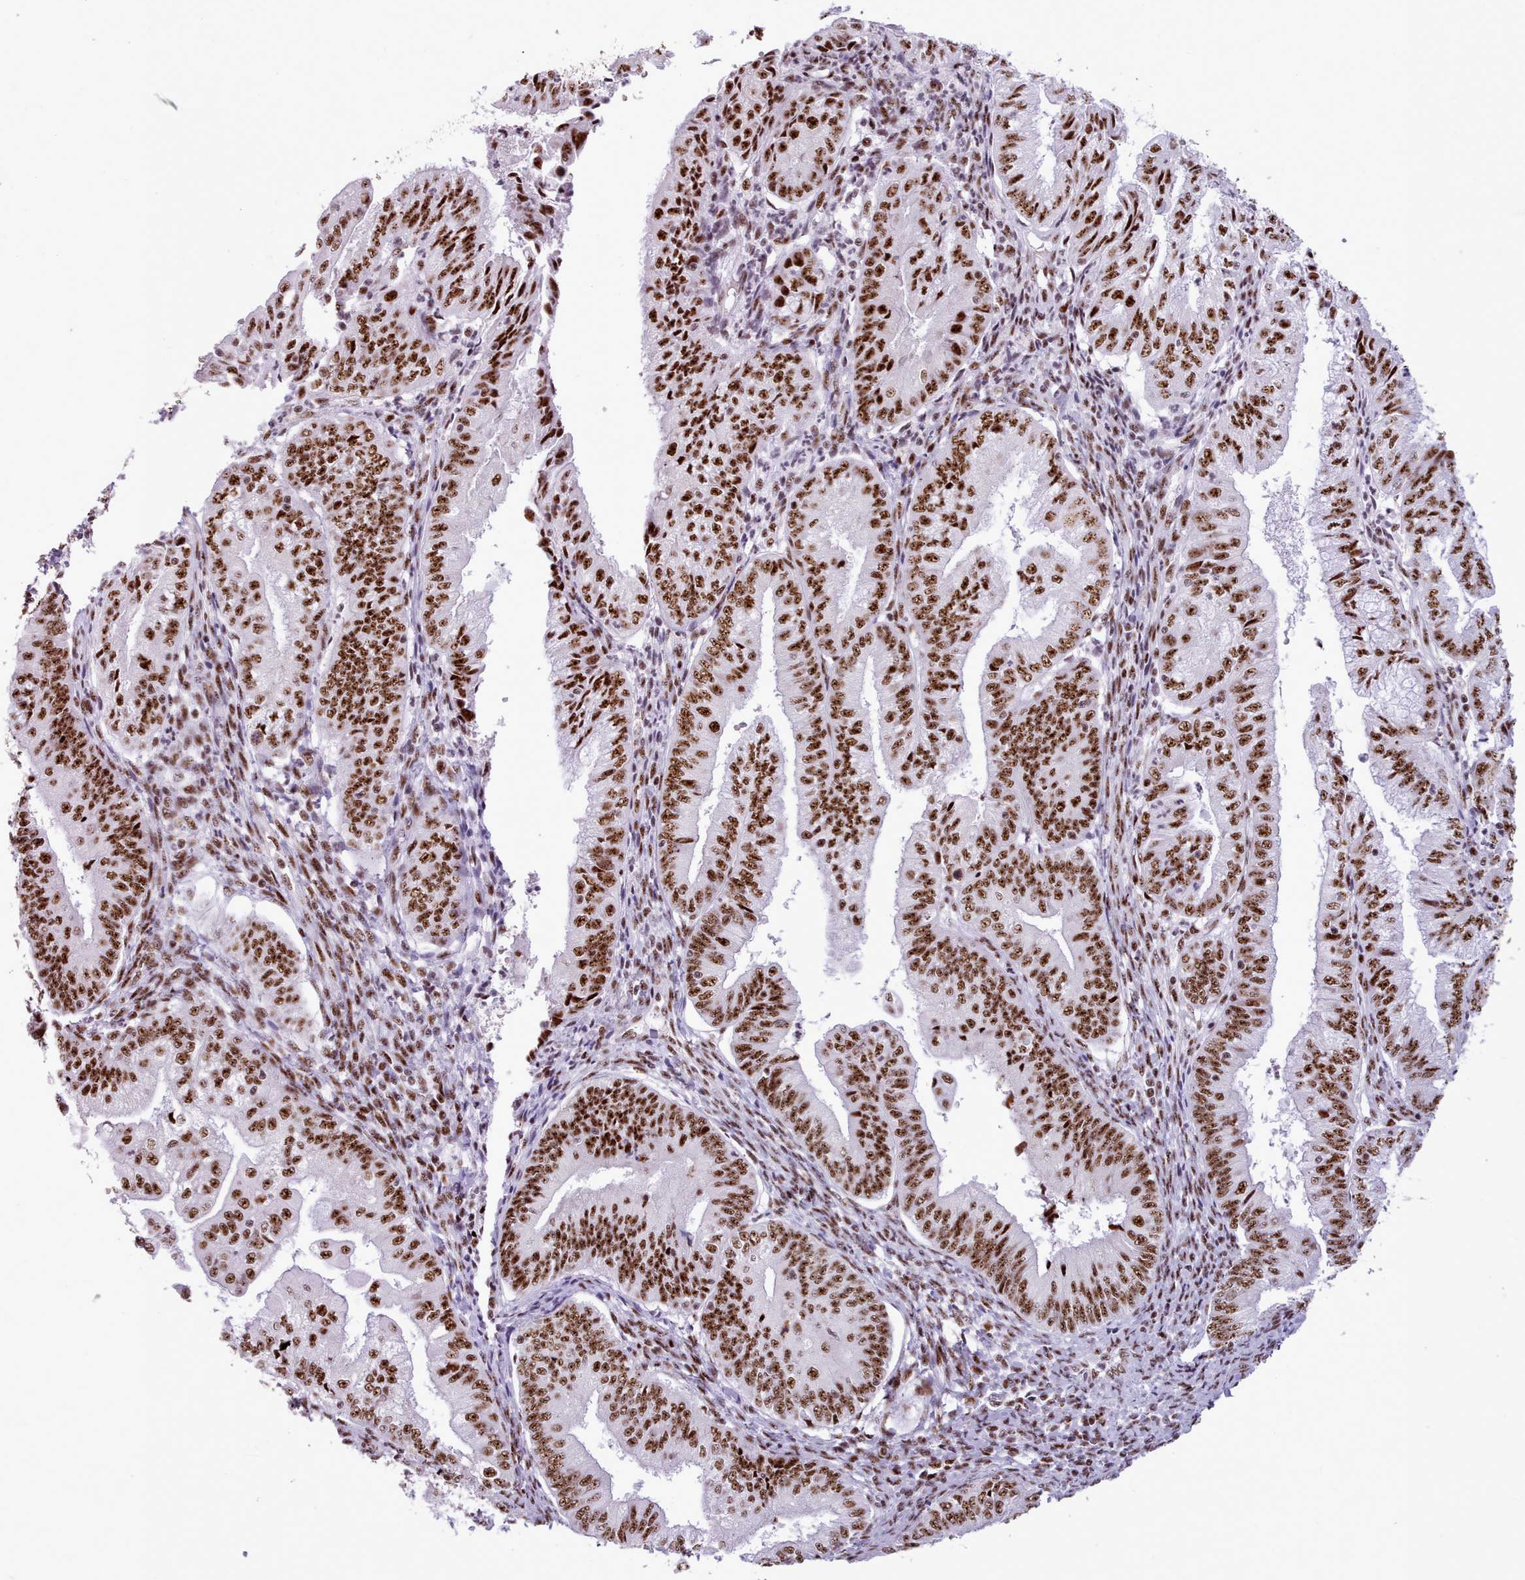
{"staining": {"intensity": "strong", "quantity": ">75%", "location": "nuclear"}, "tissue": "endometrial cancer", "cell_type": "Tumor cells", "image_type": "cancer", "snomed": [{"axis": "morphology", "description": "Adenocarcinoma, NOS"}, {"axis": "topography", "description": "Endometrium"}], "caption": "Tumor cells show high levels of strong nuclear expression in about >75% of cells in human adenocarcinoma (endometrial). (DAB = brown stain, brightfield microscopy at high magnification).", "gene": "TMEM35B", "patient": {"sex": "female", "age": 55}}